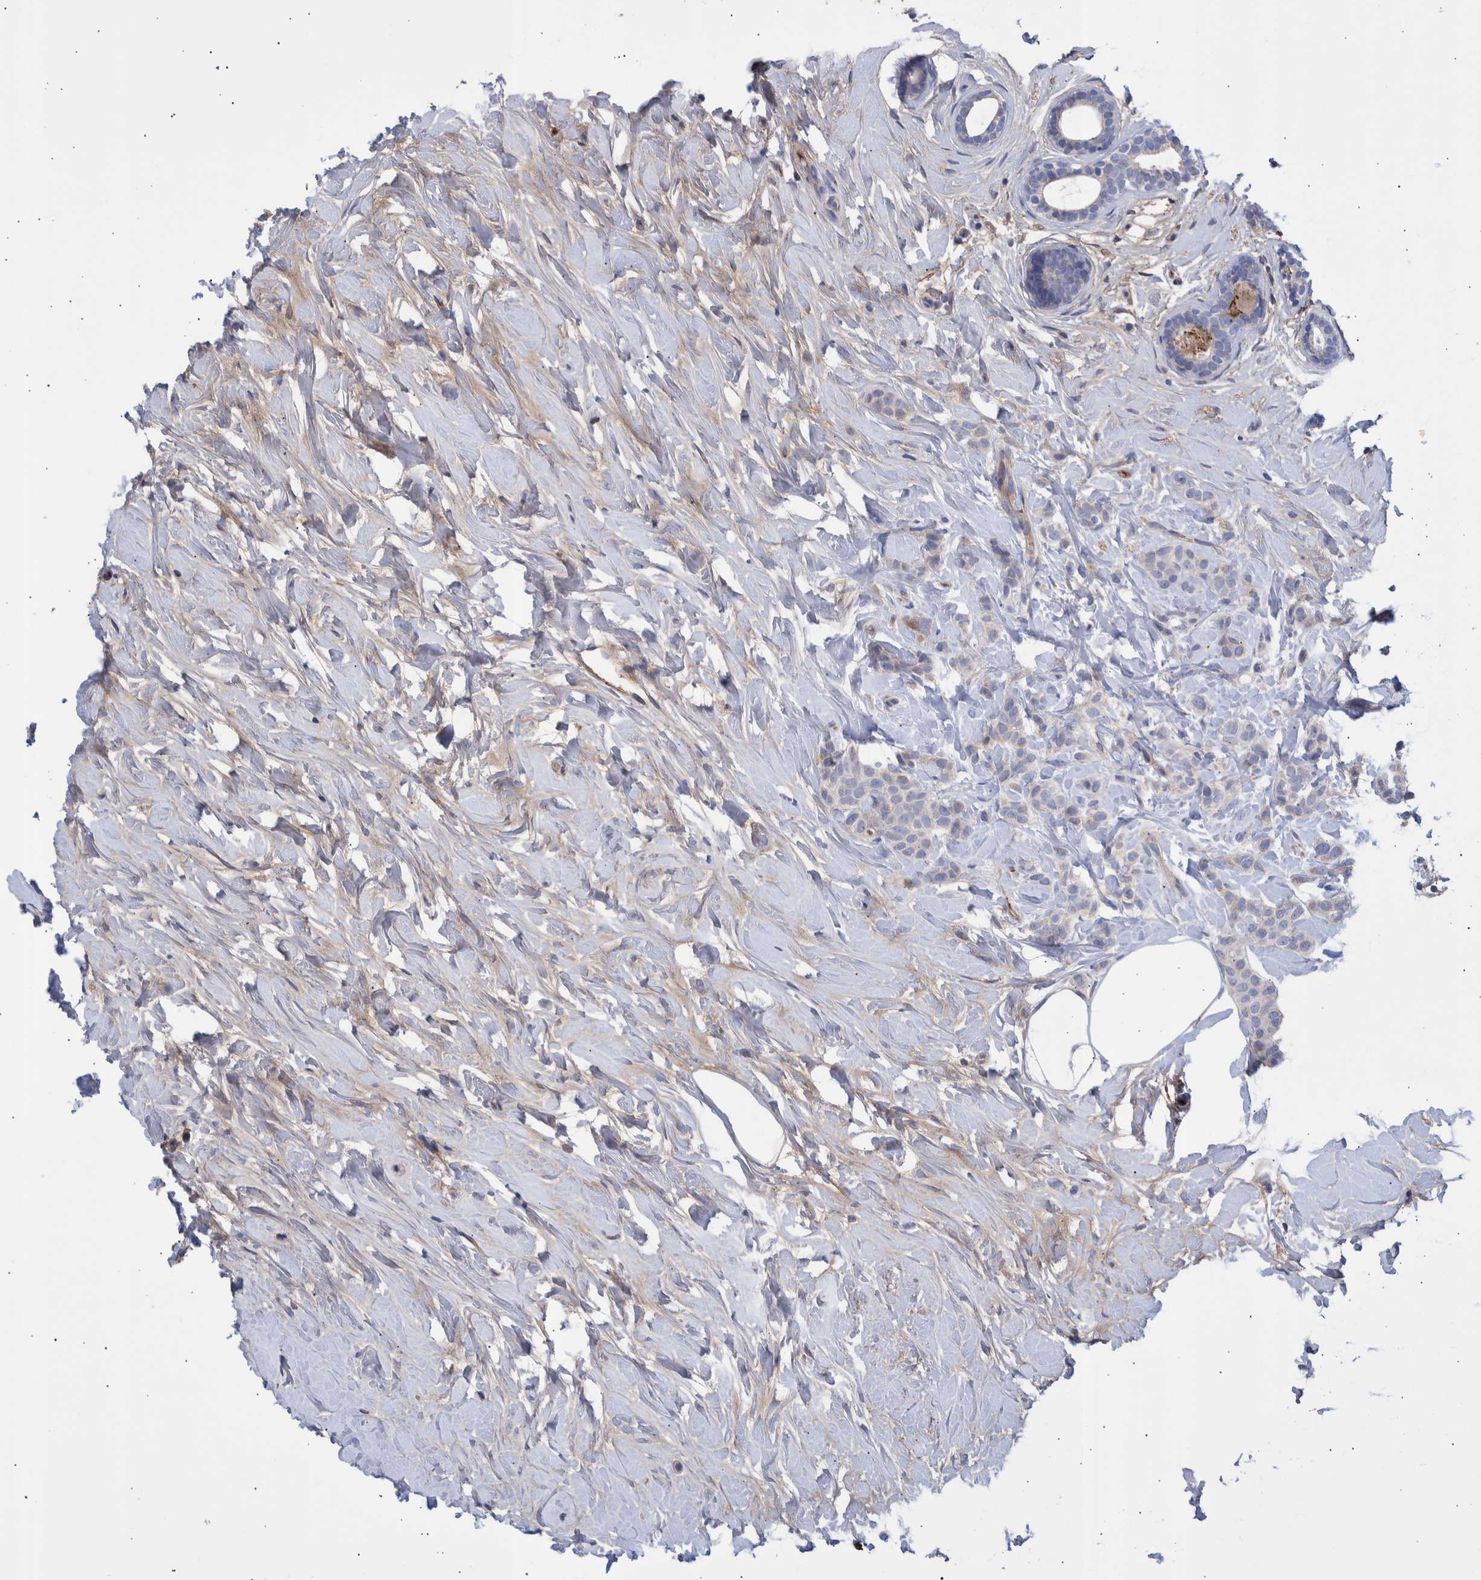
{"staining": {"intensity": "negative", "quantity": "none", "location": "none"}, "tissue": "breast cancer", "cell_type": "Tumor cells", "image_type": "cancer", "snomed": [{"axis": "morphology", "description": "Lobular carcinoma, in situ"}, {"axis": "morphology", "description": "Lobular carcinoma"}, {"axis": "topography", "description": "Breast"}], "caption": "This image is of breast cancer (lobular carcinoma) stained with immunohistochemistry (IHC) to label a protein in brown with the nuclei are counter-stained blue. There is no positivity in tumor cells.", "gene": "DLL4", "patient": {"sex": "female", "age": 41}}